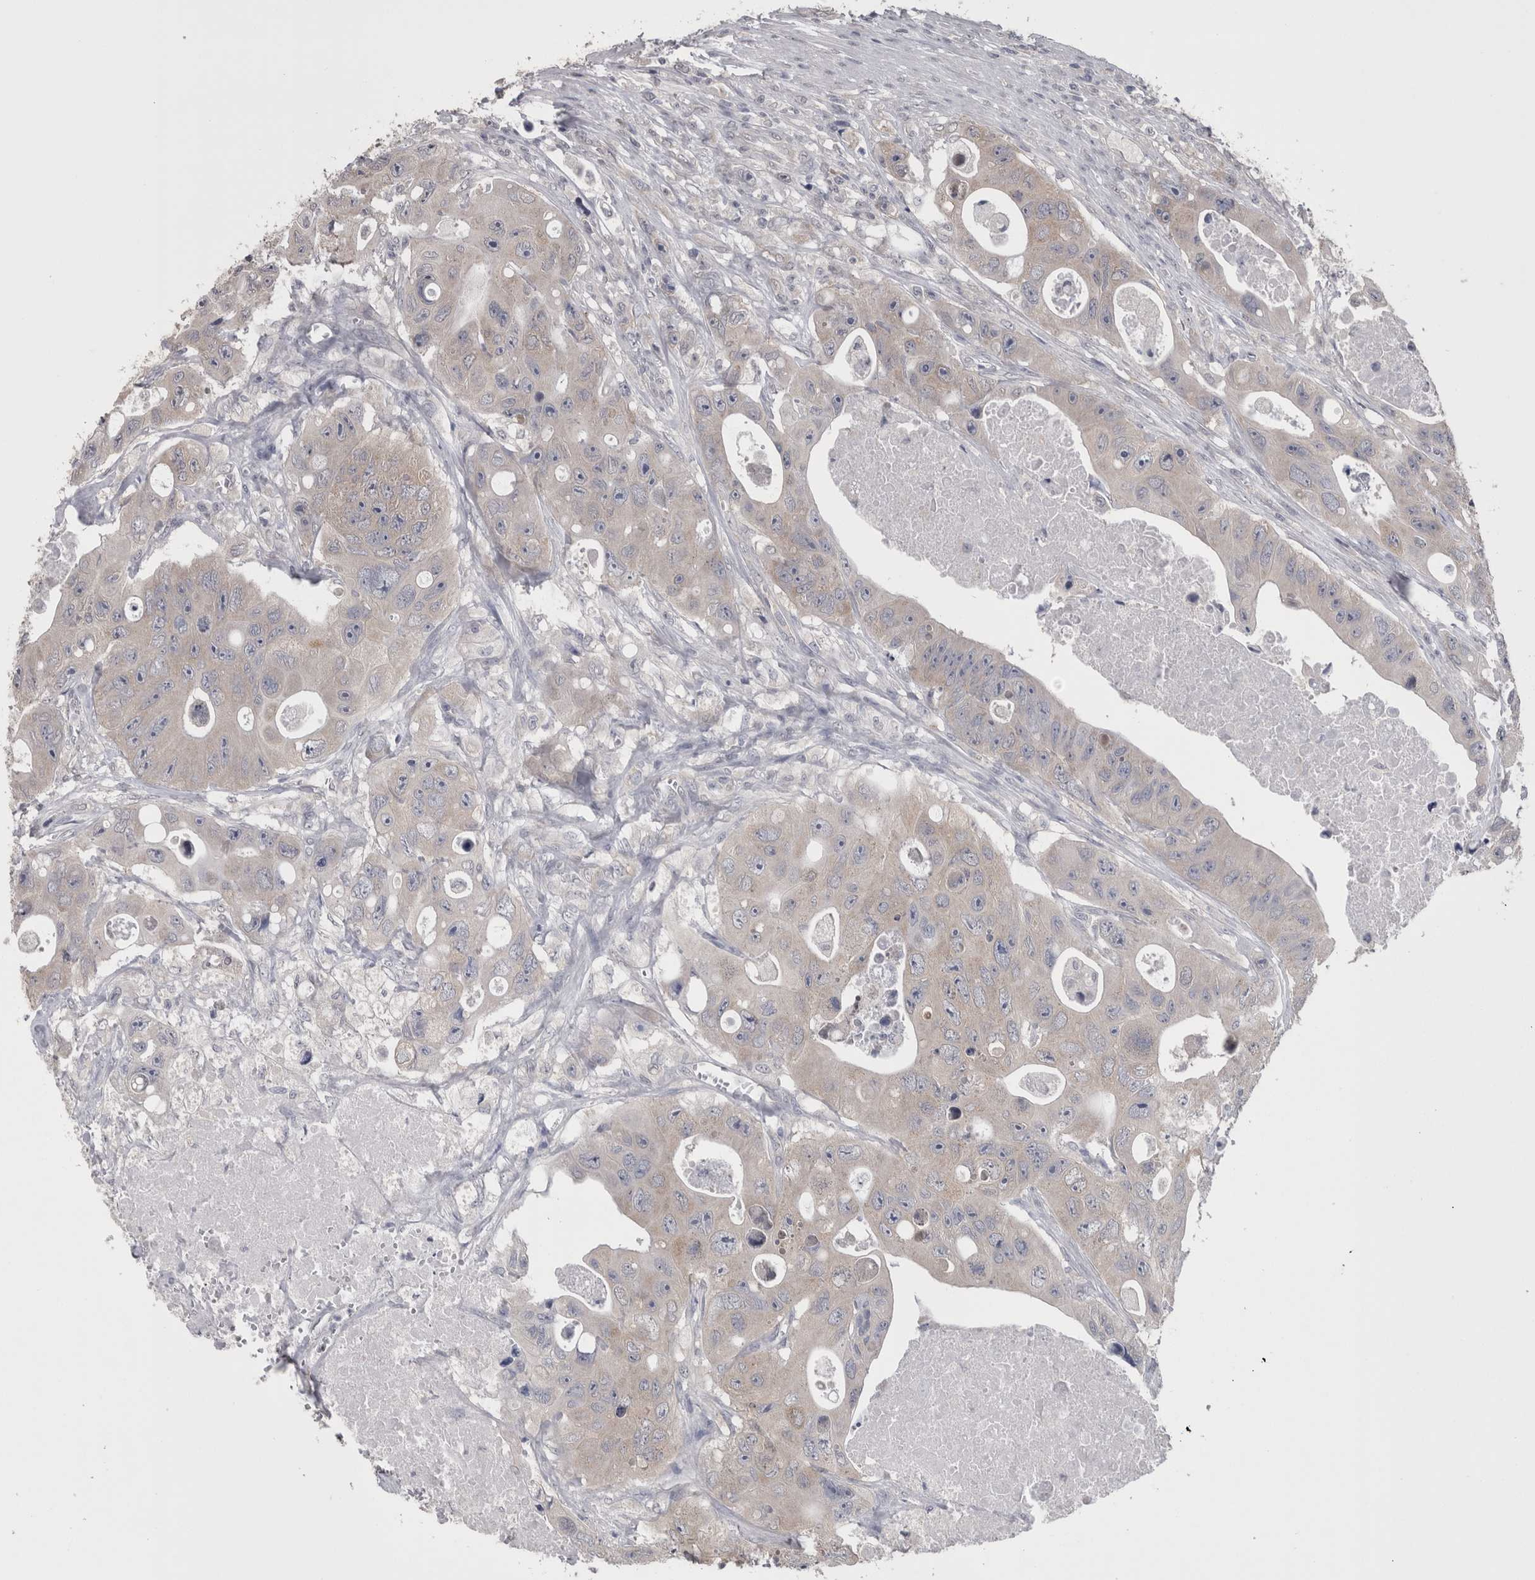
{"staining": {"intensity": "negative", "quantity": "none", "location": "none"}, "tissue": "colorectal cancer", "cell_type": "Tumor cells", "image_type": "cancer", "snomed": [{"axis": "morphology", "description": "Adenocarcinoma, NOS"}, {"axis": "topography", "description": "Colon"}], "caption": "Tumor cells show no significant expression in colorectal adenocarcinoma.", "gene": "DDX6", "patient": {"sex": "female", "age": 46}}